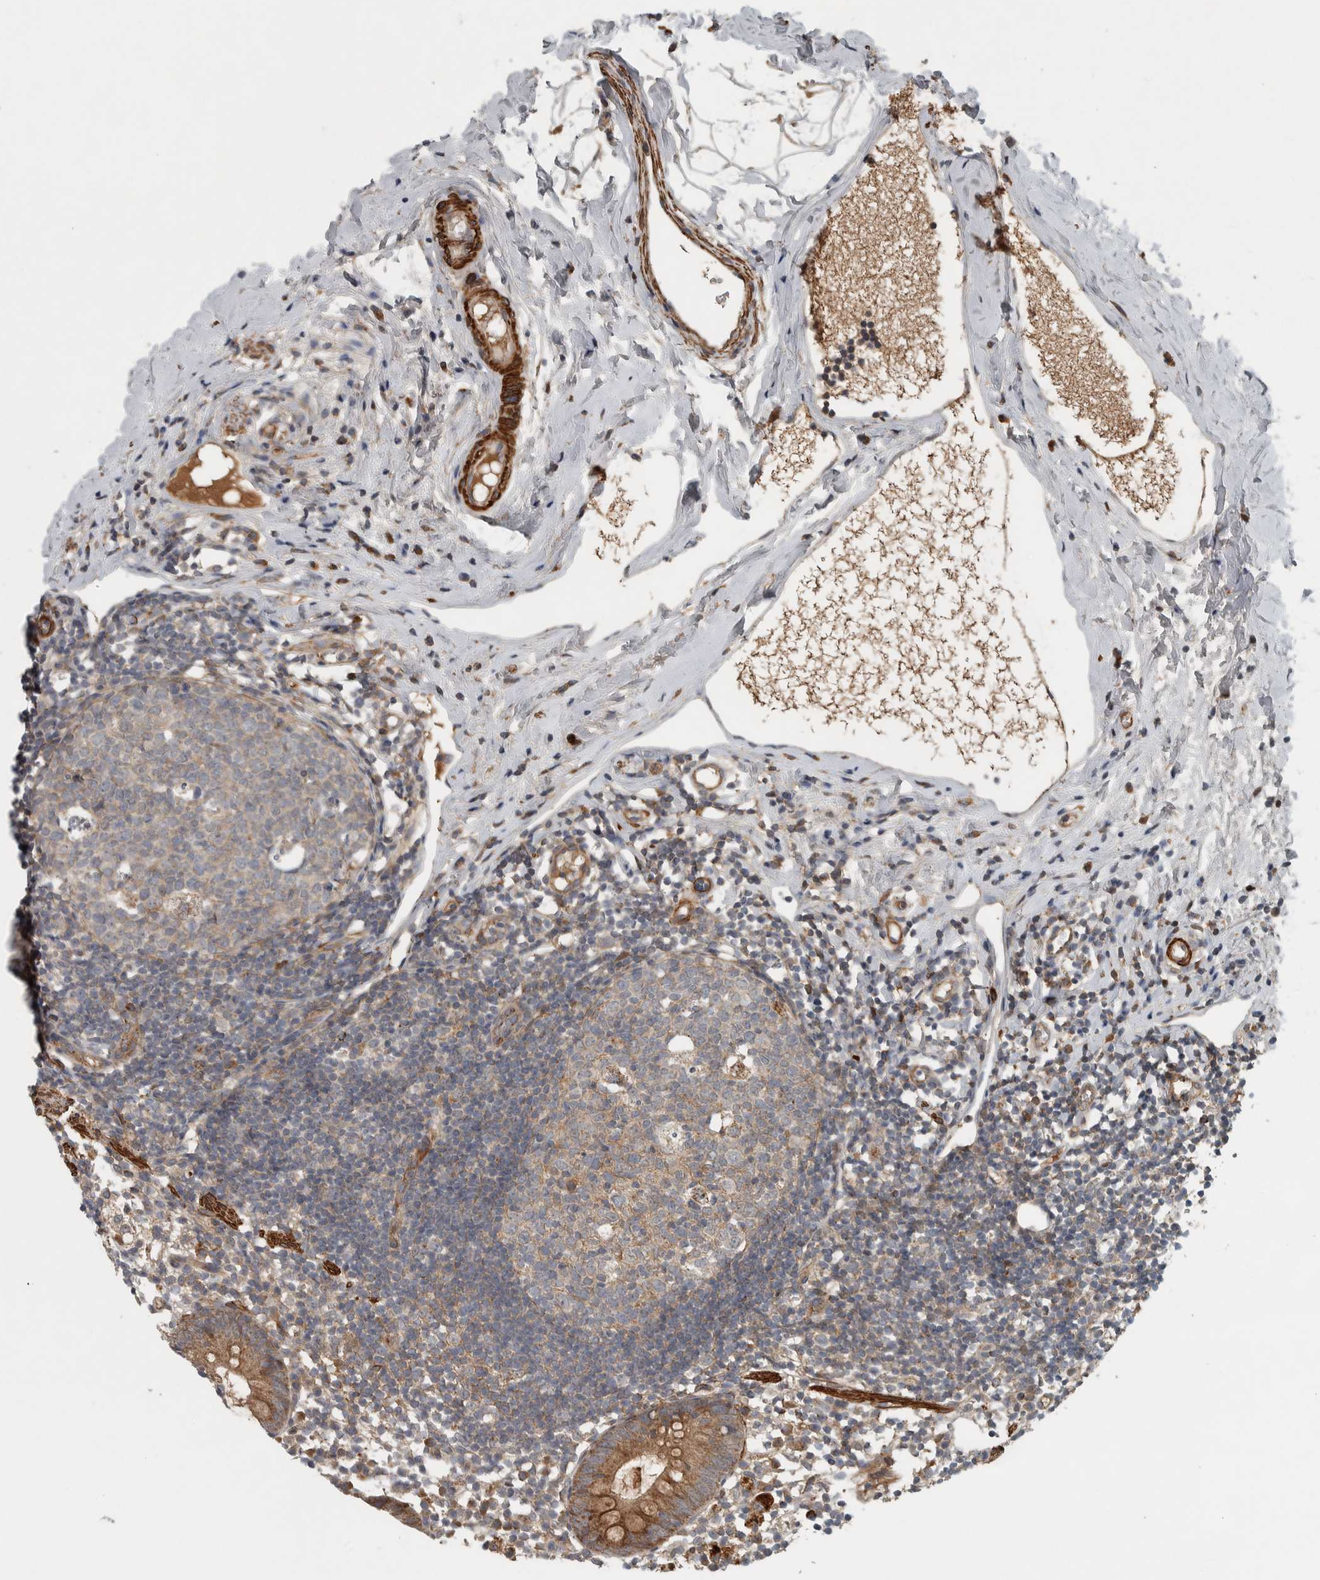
{"staining": {"intensity": "moderate", "quantity": ">75%", "location": "cytoplasmic/membranous"}, "tissue": "appendix", "cell_type": "Glandular cells", "image_type": "normal", "snomed": [{"axis": "morphology", "description": "Normal tissue, NOS"}, {"axis": "topography", "description": "Appendix"}], "caption": "DAB immunohistochemical staining of normal human appendix displays moderate cytoplasmic/membranous protein staining in about >75% of glandular cells.", "gene": "LBHD1", "patient": {"sex": "female", "age": 20}}